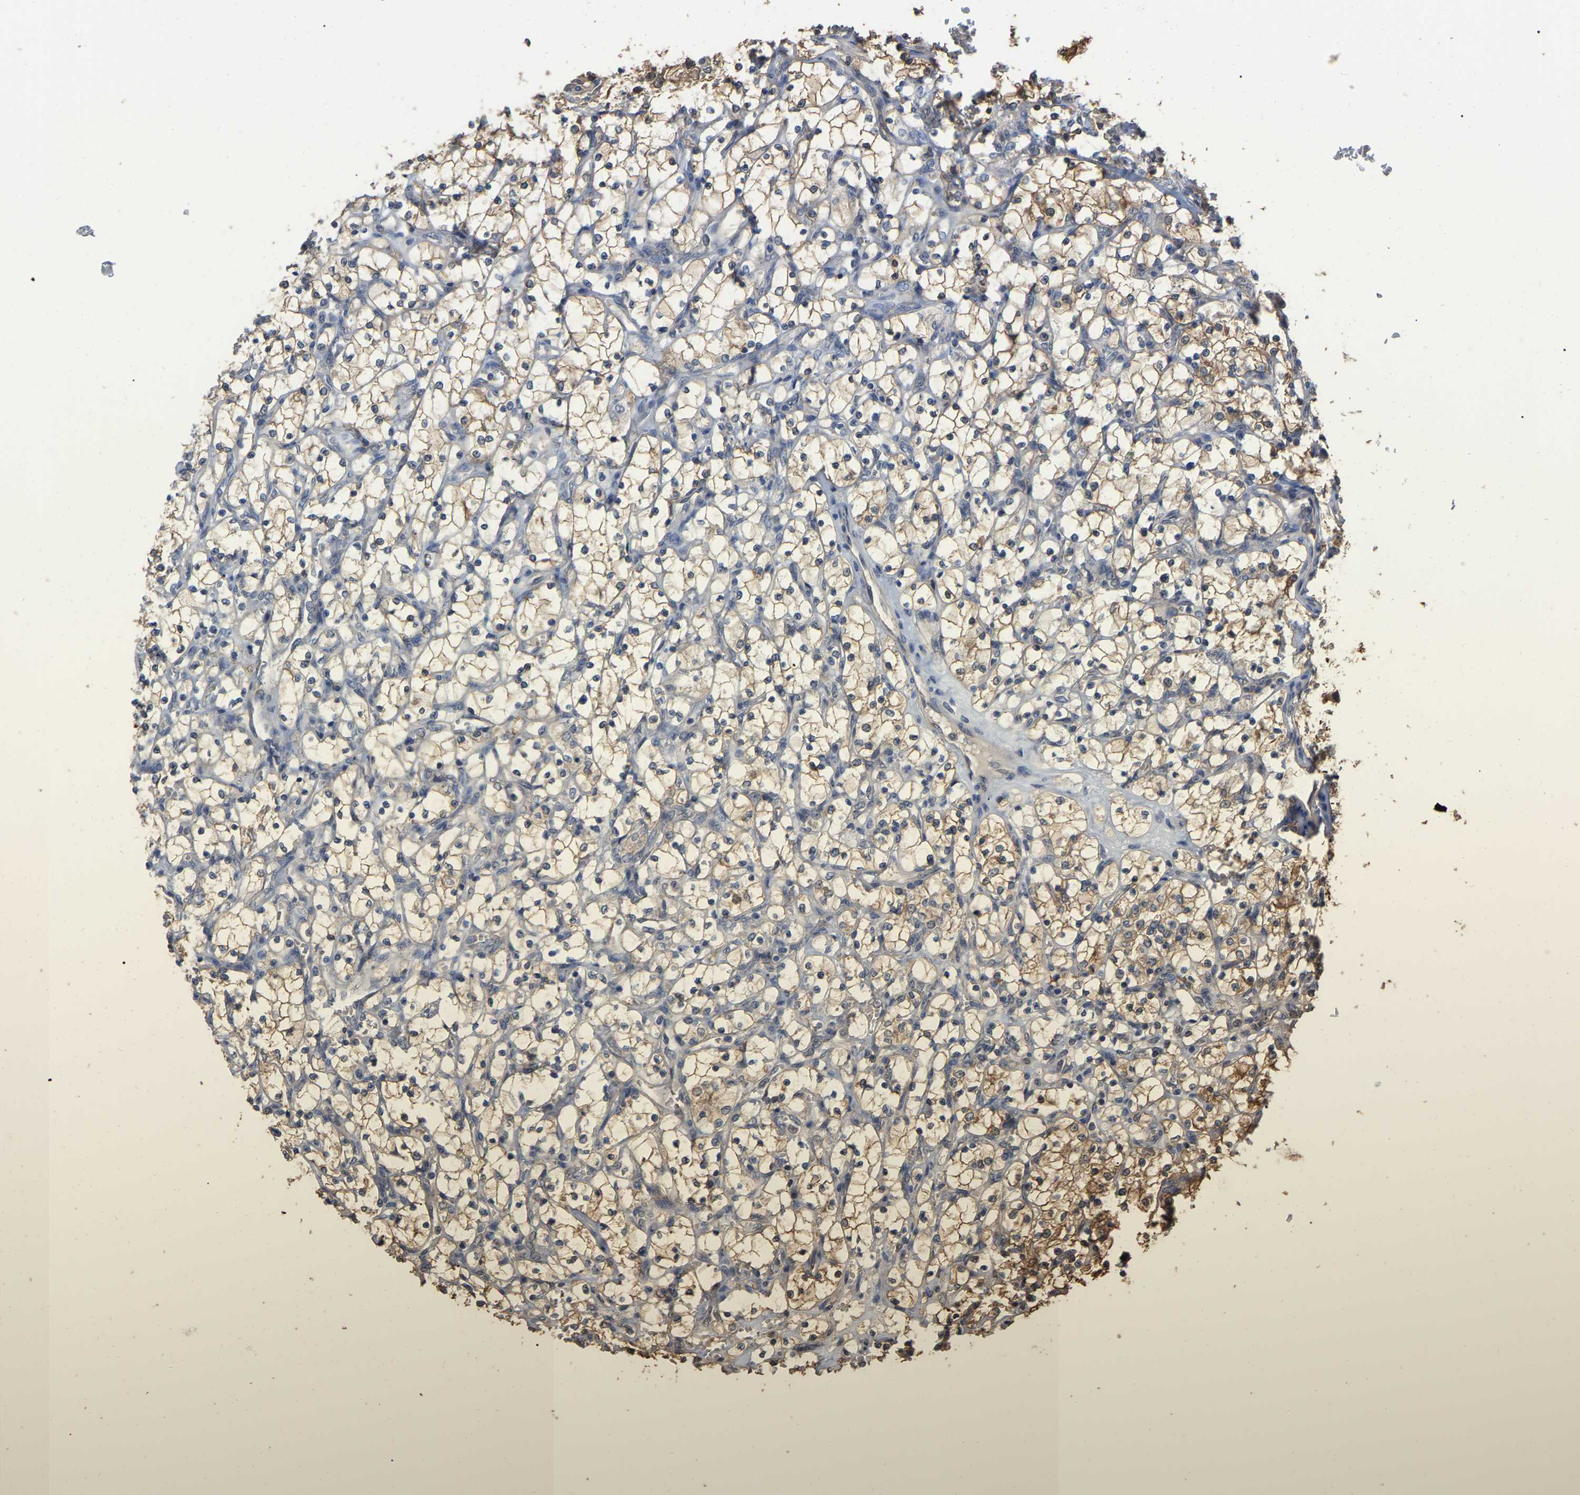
{"staining": {"intensity": "moderate", "quantity": "<25%", "location": "cytoplasmic/membranous"}, "tissue": "renal cancer", "cell_type": "Tumor cells", "image_type": "cancer", "snomed": [{"axis": "morphology", "description": "Adenocarcinoma, NOS"}, {"axis": "topography", "description": "Kidney"}], "caption": "This photomicrograph reveals immunohistochemistry staining of human adenocarcinoma (renal), with low moderate cytoplasmic/membranous expression in about <25% of tumor cells.", "gene": "FAM219A", "patient": {"sex": "female", "age": 69}}